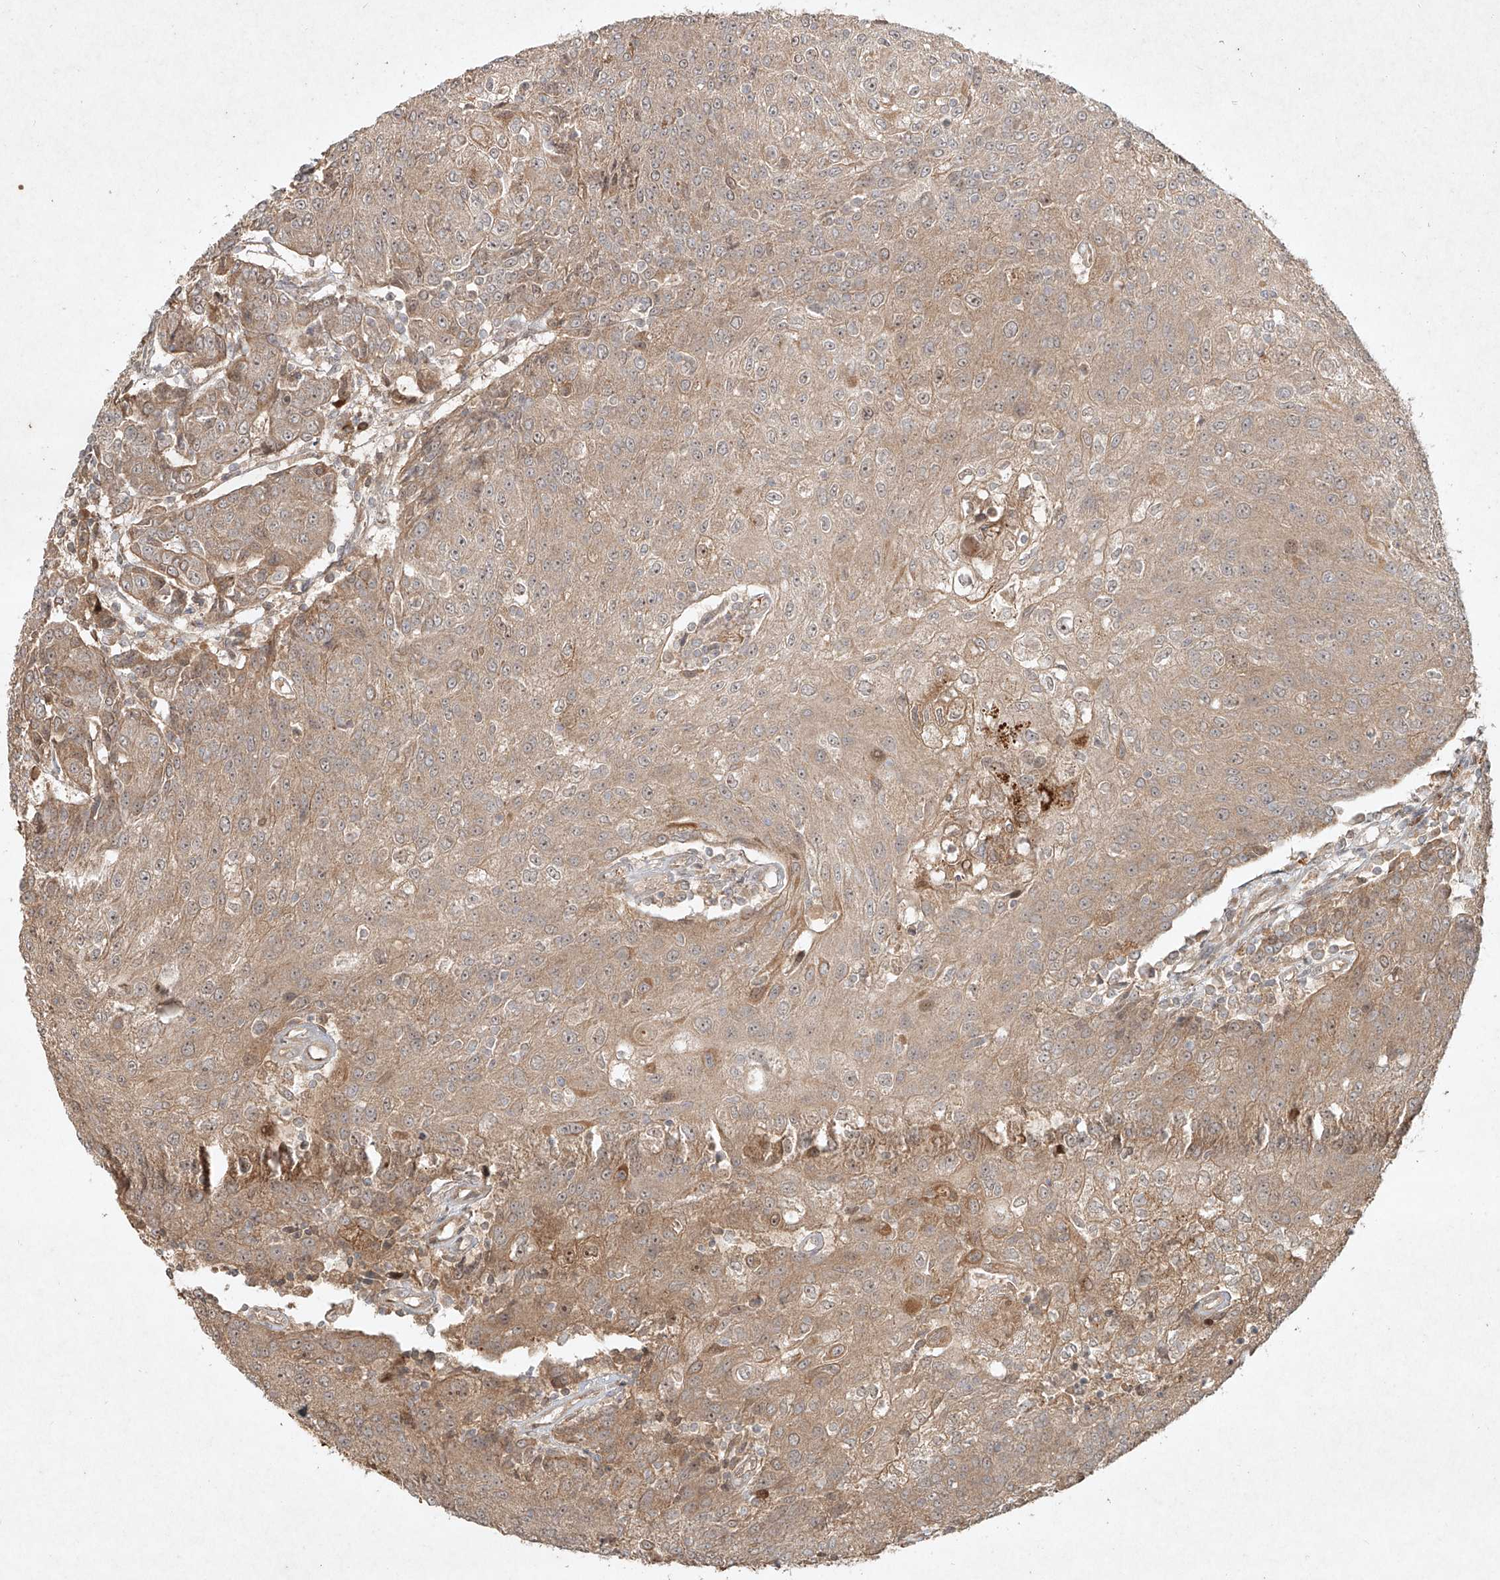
{"staining": {"intensity": "moderate", "quantity": ">75%", "location": "cytoplasmic/membranous"}, "tissue": "urothelial cancer", "cell_type": "Tumor cells", "image_type": "cancer", "snomed": [{"axis": "morphology", "description": "Urothelial carcinoma, High grade"}, {"axis": "topography", "description": "Urinary bladder"}], "caption": "There is medium levels of moderate cytoplasmic/membranous expression in tumor cells of urothelial cancer, as demonstrated by immunohistochemical staining (brown color).", "gene": "CYYR1", "patient": {"sex": "female", "age": 85}}